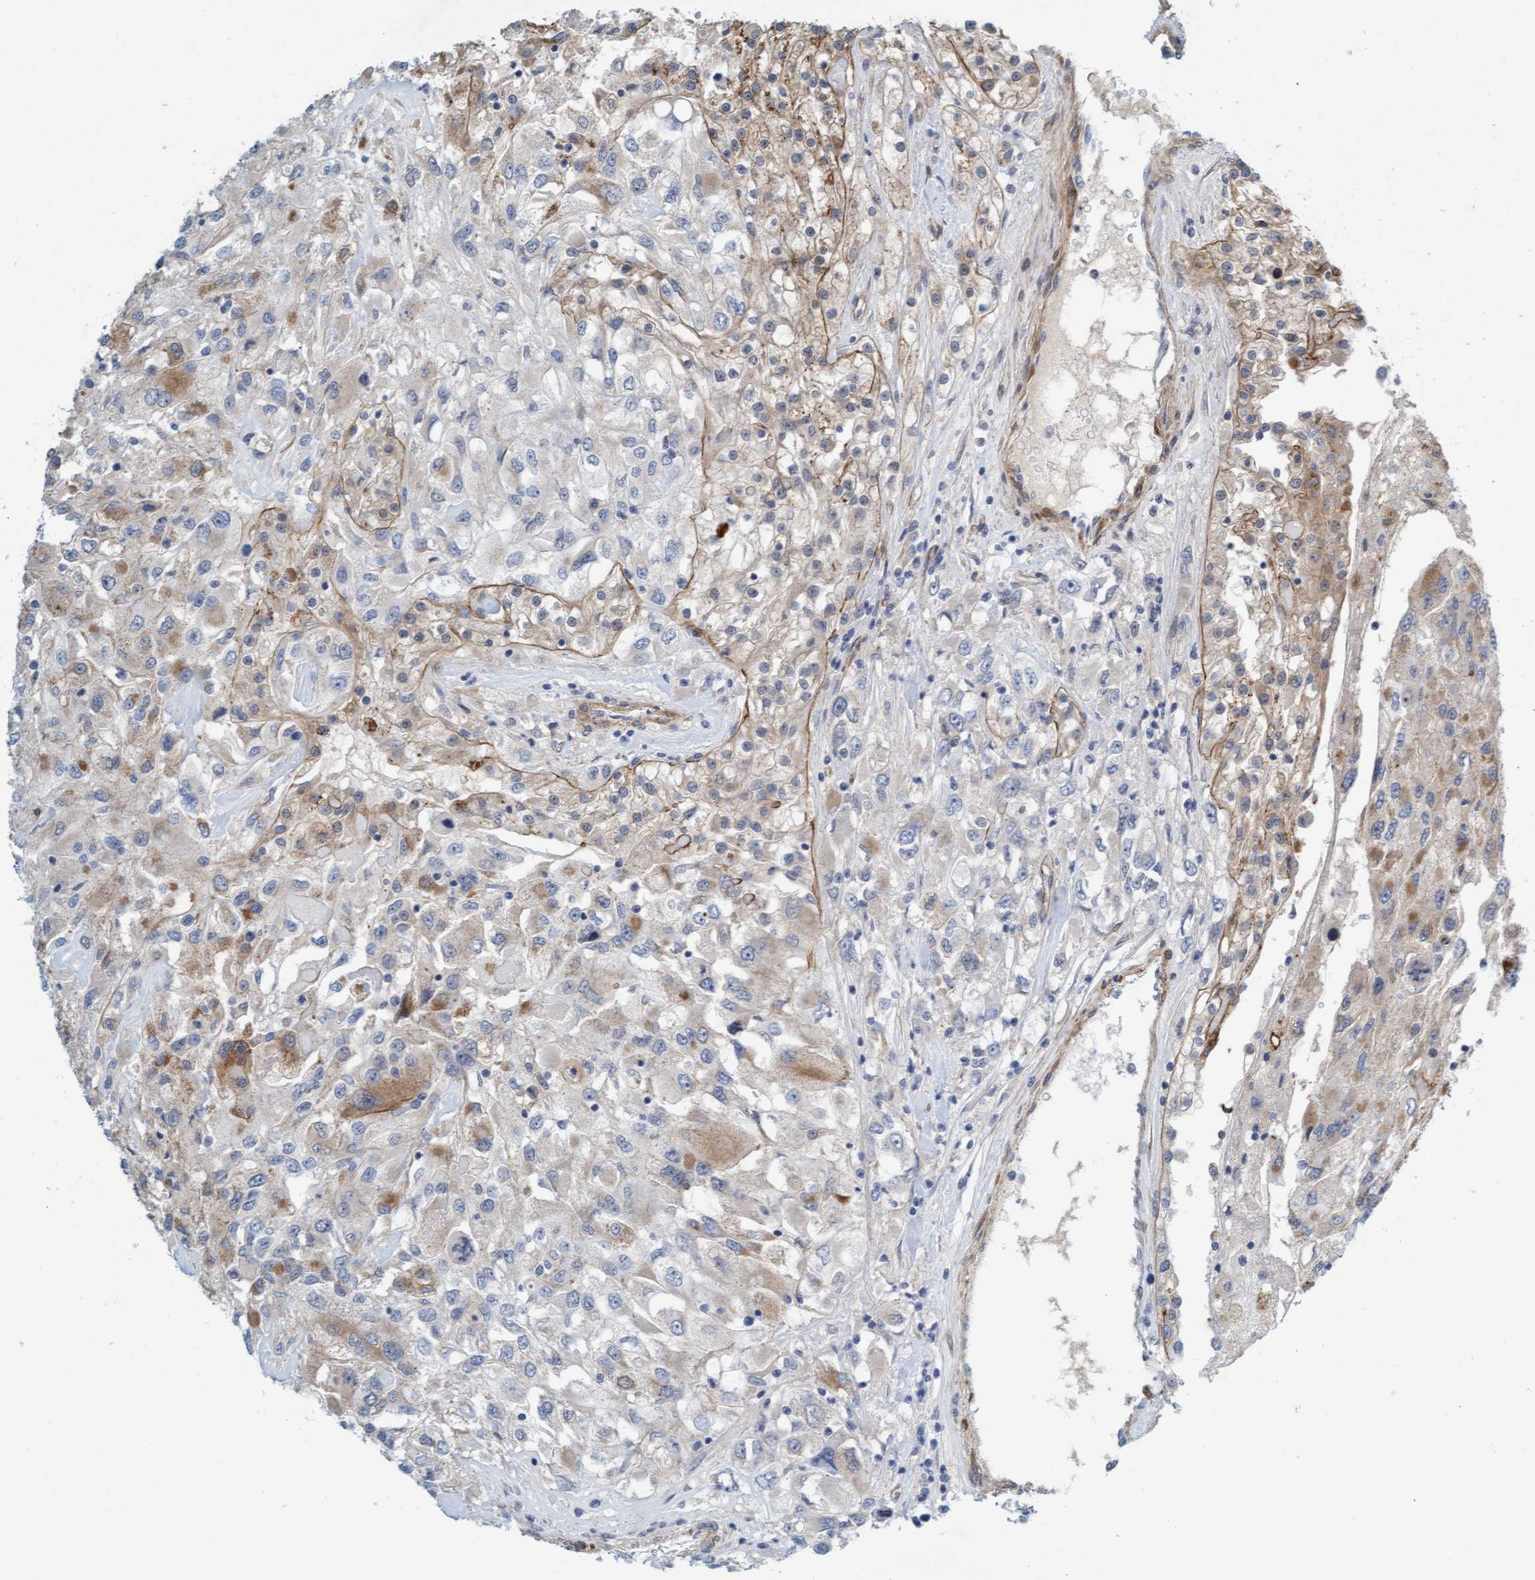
{"staining": {"intensity": "weak", "quantity": "<25%", "location": "cytoplasmic/membranous"}, "tissue": "renal cancer", "cell_type": "Tumor cells", "image_type": "cancer", "snomed": [{"axis": "morphology", "description": "Adenocarcinoma, NOS"}, {"axis": "topography", "description": "Kidney"}], "caption": "Immunohistochemical staining of renal cancer (adenocarcinoma) displays no significant expression in tumor cells.", "gene": "TSTD2", "patient": {"sex": "female", "age": 52}}